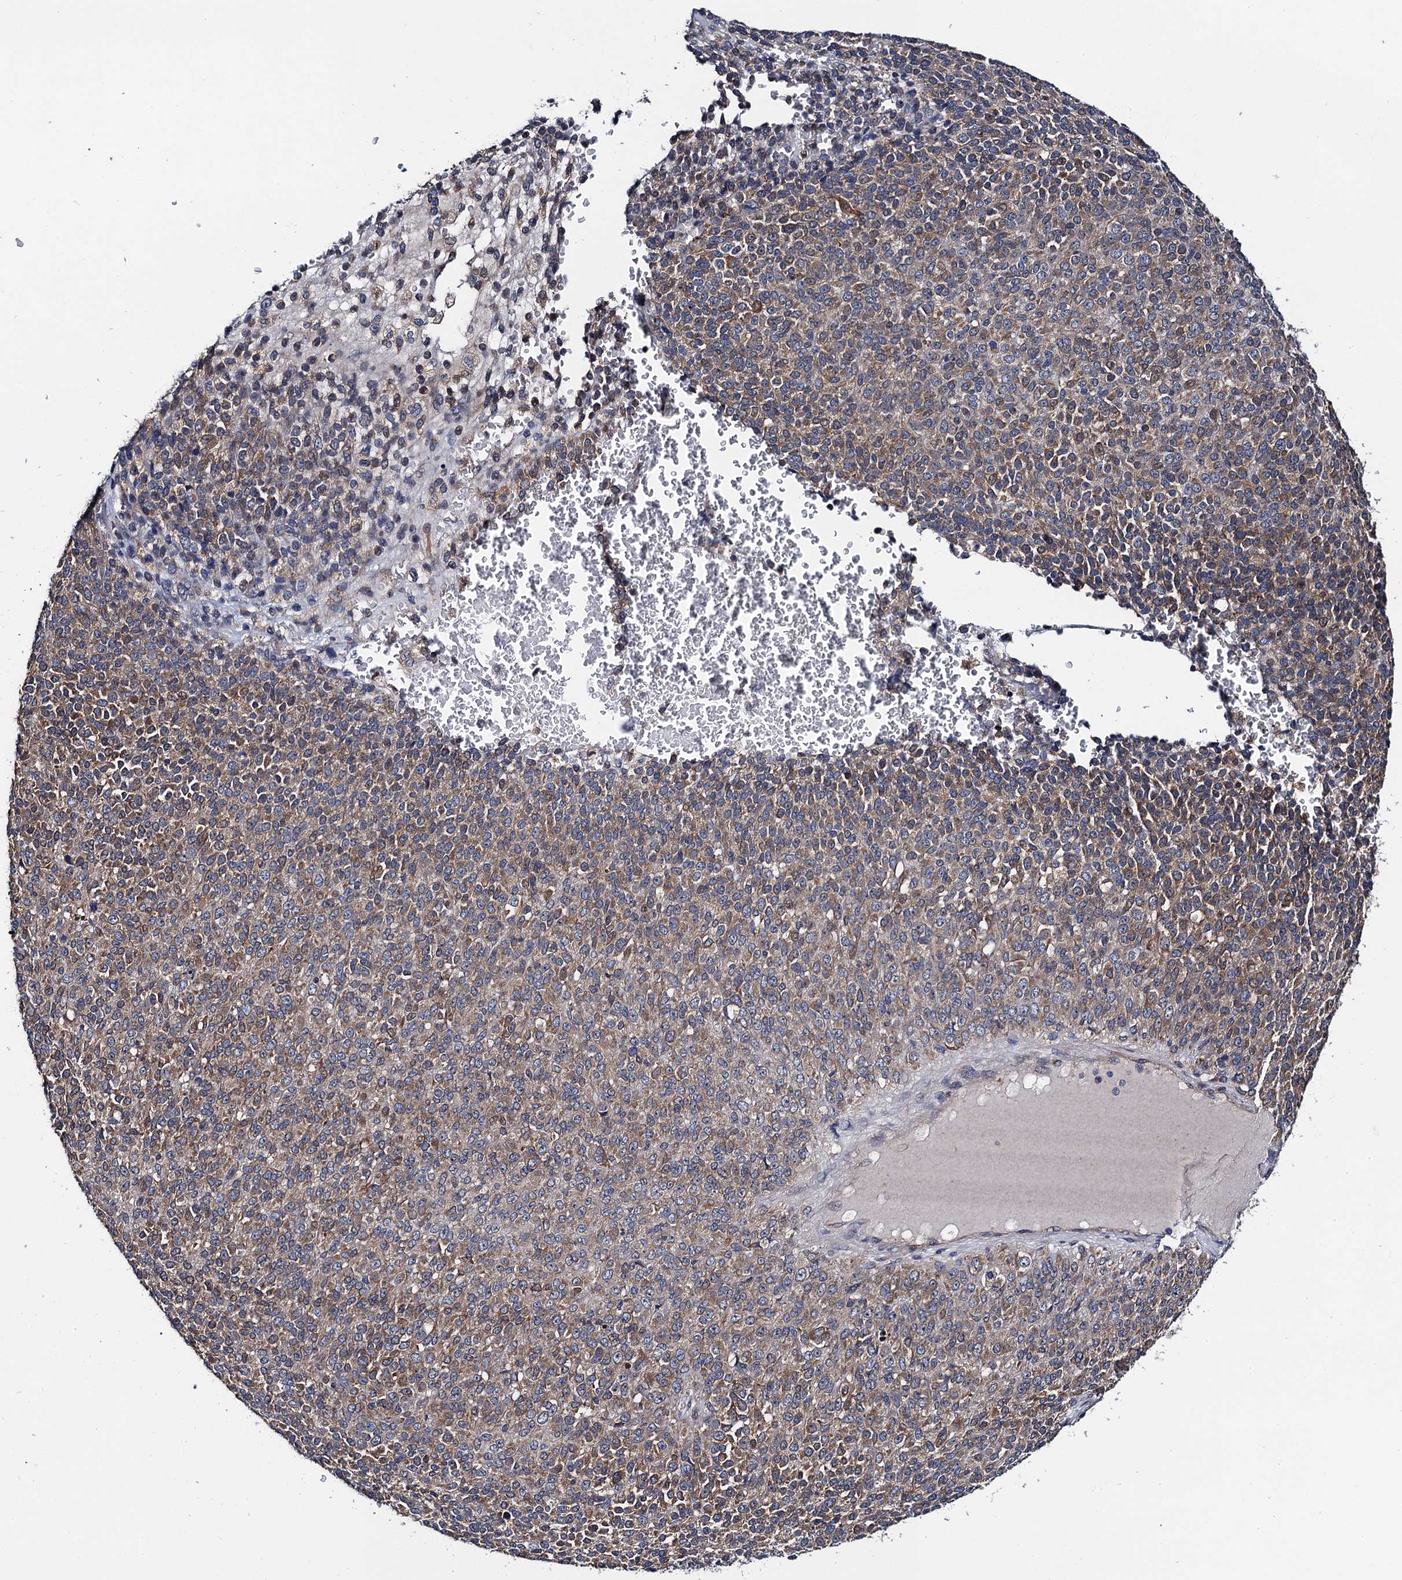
{"staining": {"intensity": "moderate", "quantity": "25%-75%", "location": "cytoplasmic/membranous"}, "tissue": "melanoma", "cell_type": "Tumor cells", "image_type": "cancer", "snomed": [{"axis": "morphology", "description": "Malignant melanoma, Metastatic site"}, {"axis": "topography", "description": "Brain"}], "caption": "A micrograph of malignant melanoma (metastatic site) stained for a protein shows moderate cytoplasmic/membranous brown staining in tumor cells.", "gene": "PGLS", "patient": {"sex": "female", "age": 56}}